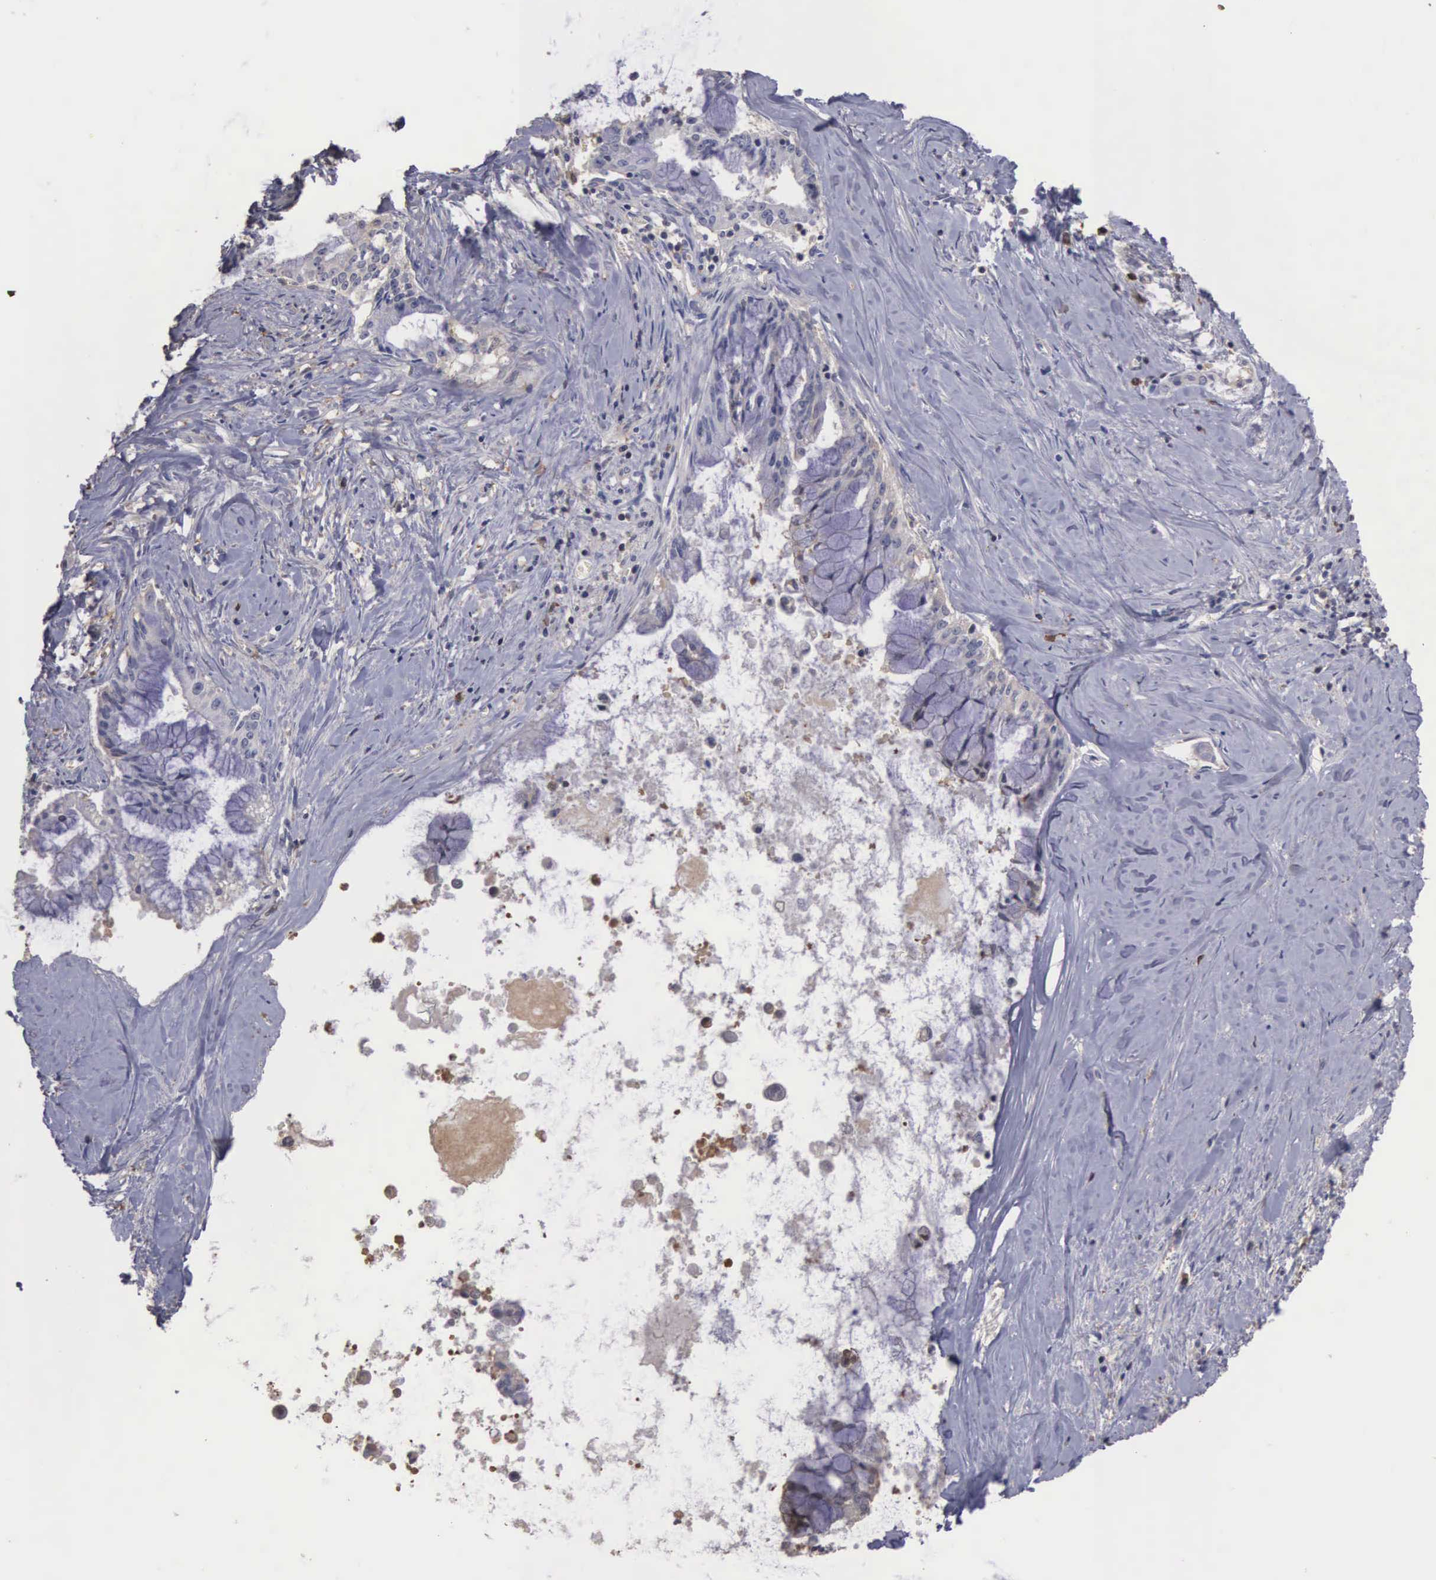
{"staining": {"intensity": "negative", "quantity": "none", "location": "none"}, "tissue": "pancreatic cancer", "cell_type": "Tumor cells", "image_type": "cancer", "snomed": [{"axis": "morphology", "description": "Adenocarcinoma, NOS"}, {"axis": "topography", "description": "Pancreas"}], "caption": "An immunohistochemistry image of pancreatic cancer is shown. There is no staining in tumor cells of pancreatic cancer.", "gene": "ENO3", "patient": {"sex": "male", "age": 59}}